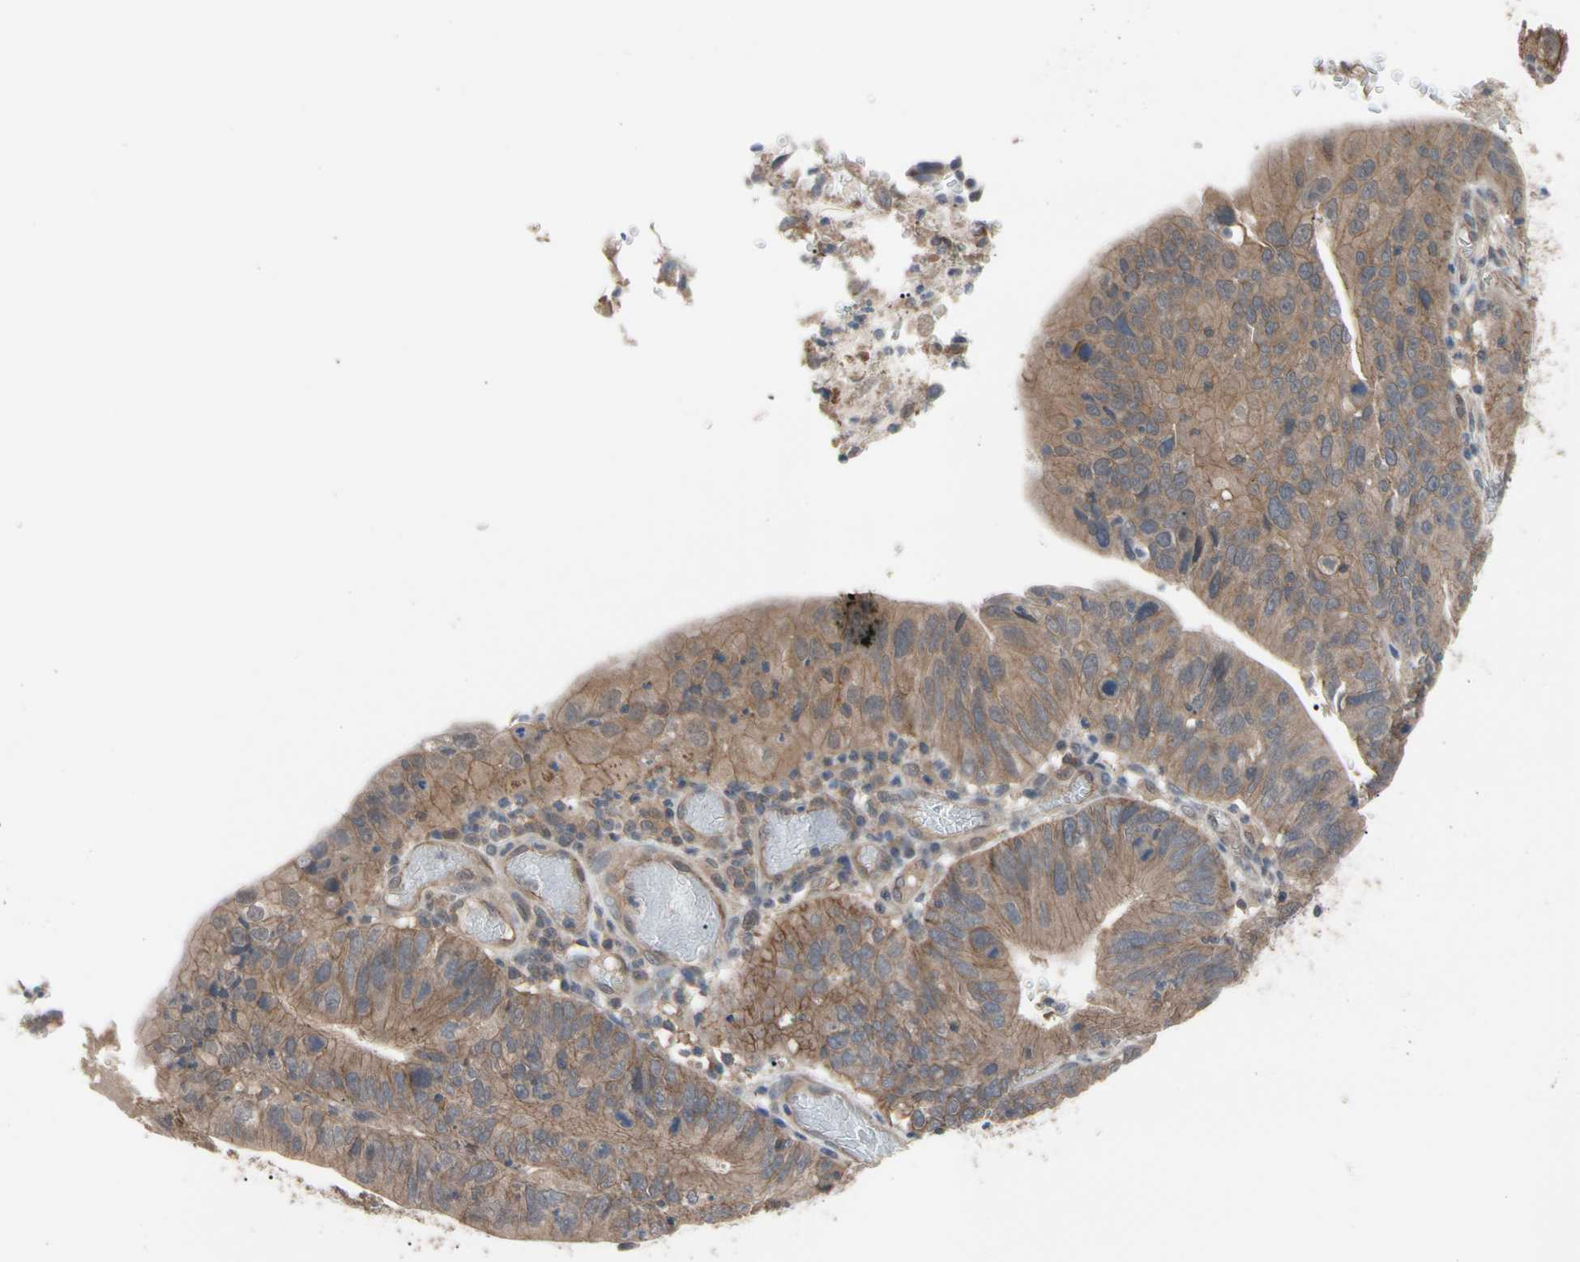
{"staining": {"intensity": "moderate", "quantity": ">75%", "location": "cytoplasmic/membranous"}, "tissue": "stomach cancer", "cell_type": "Tumor cells", "image_type": "cancer", "snomed": [{"axis": "morphology", "description": "Adenocarcinoma, NOS"}, {"axis": "topography", "description": "Stomach"}], "caption": "The image demonstrates a brown stain indicating the presence of a protein in the cytoplasmic/membranous of tumor cells in stomach cancer (adenocarcinoma). Using DAB (brown) and hematoxylin (blue) stains, captured at high magnification using brightfield microscopy.", "gene": "DPP8", "patient": {"sex": "male", "age": 59}}